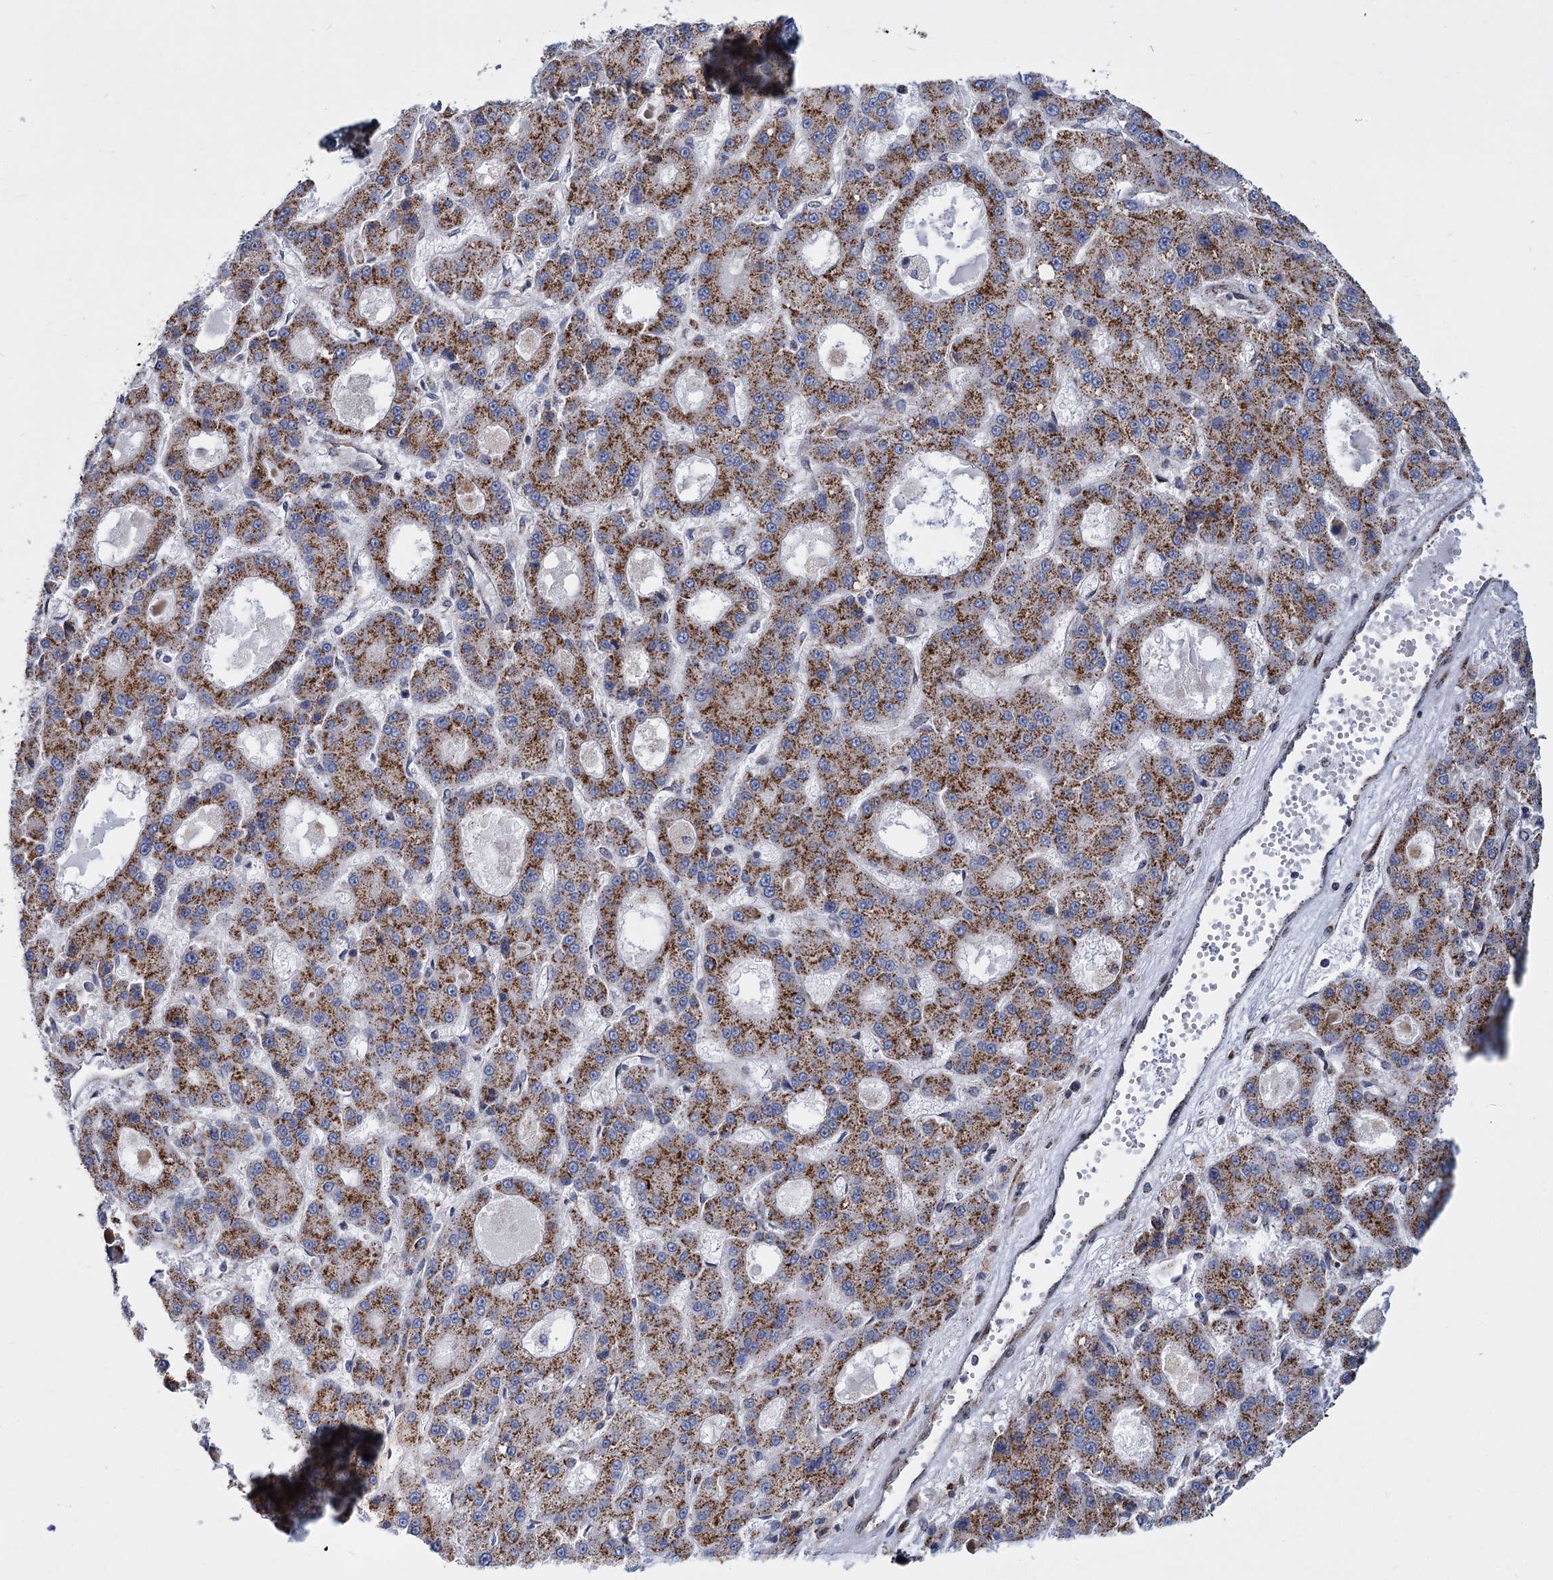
{"staining": {"intensity": "strong", "quantity": ">75%", "location": "cytoplasmic/membranous"}, "tissue": "liver cancer", "cell_type": "Tumor cells", "image_type": "cancer", "snomed": [{"axis": "morphology", "description": "Carcinoma, Hepatocellular, NOS"}, {"axis": "topography", "description": "Liver"}], "caption": "A photomicrograph of human liver hepatocellular carcinoma stained for a protein reveals strong cytoplasmic/membranous brown staining in tumor cells.", "gene": "SUPT20H", "patient": {"sex": "male", "age": 70}}